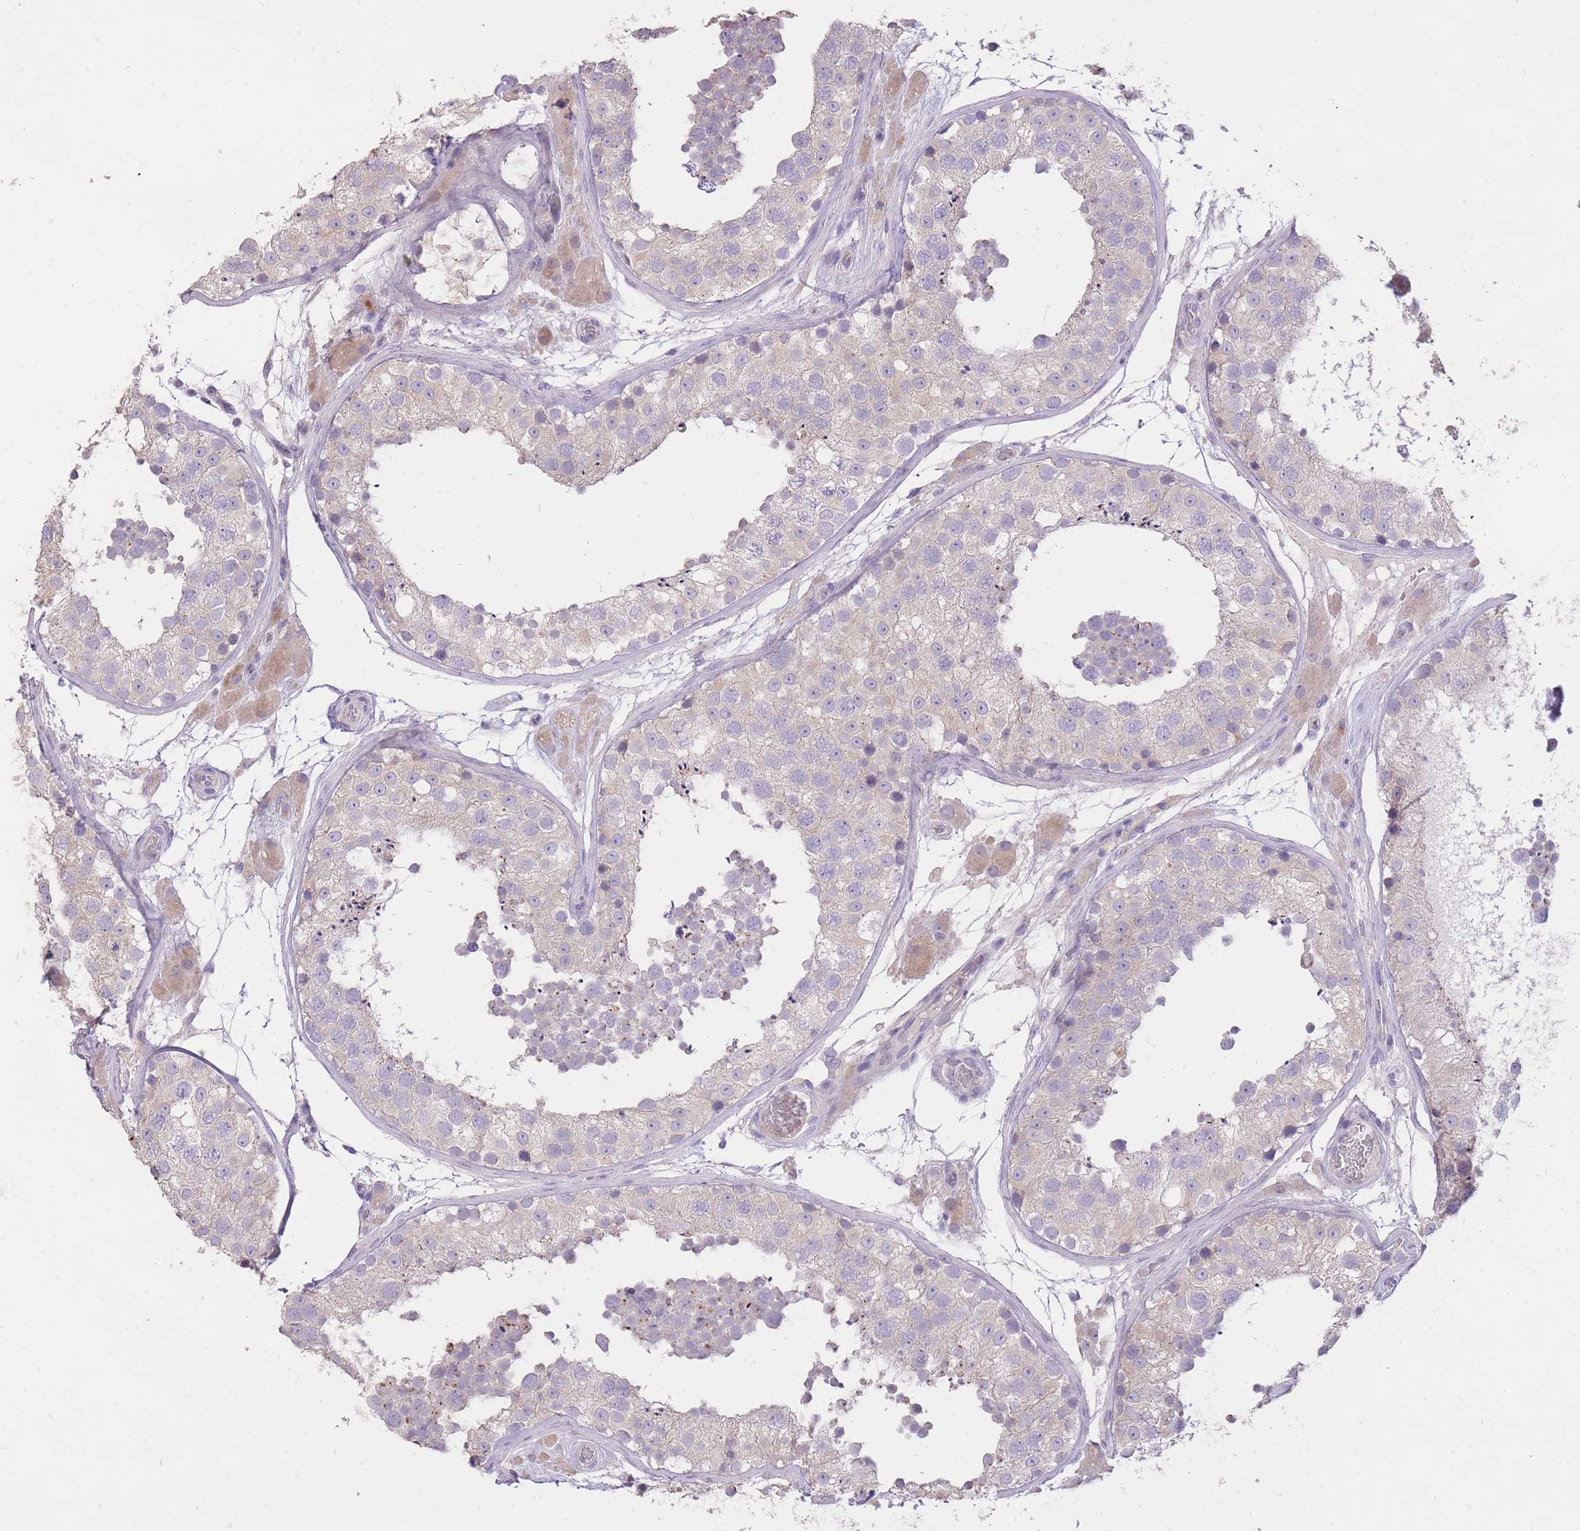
{"staining": {"intensity": "moderate", "quantity": "<25%", "location": "cytoplasmic/membranous"}, "tissue": "testis", "cell_type": "Cells in seminiferous ducts", "image_type": "normal", "snomed": [{"axis": "morphology", "description": "Normal tissue, NOS"}, {"axis": "topography", "description": "Testis"}], "caption": "DAB immunohistochemical staining of normal human testis displays moderate cytoplasmic/membranous protein staining in approximately <25% of cells in seminiferous ducts.", "gene": "FRG2B", "patient": {"sex": "male", "age": 26}}